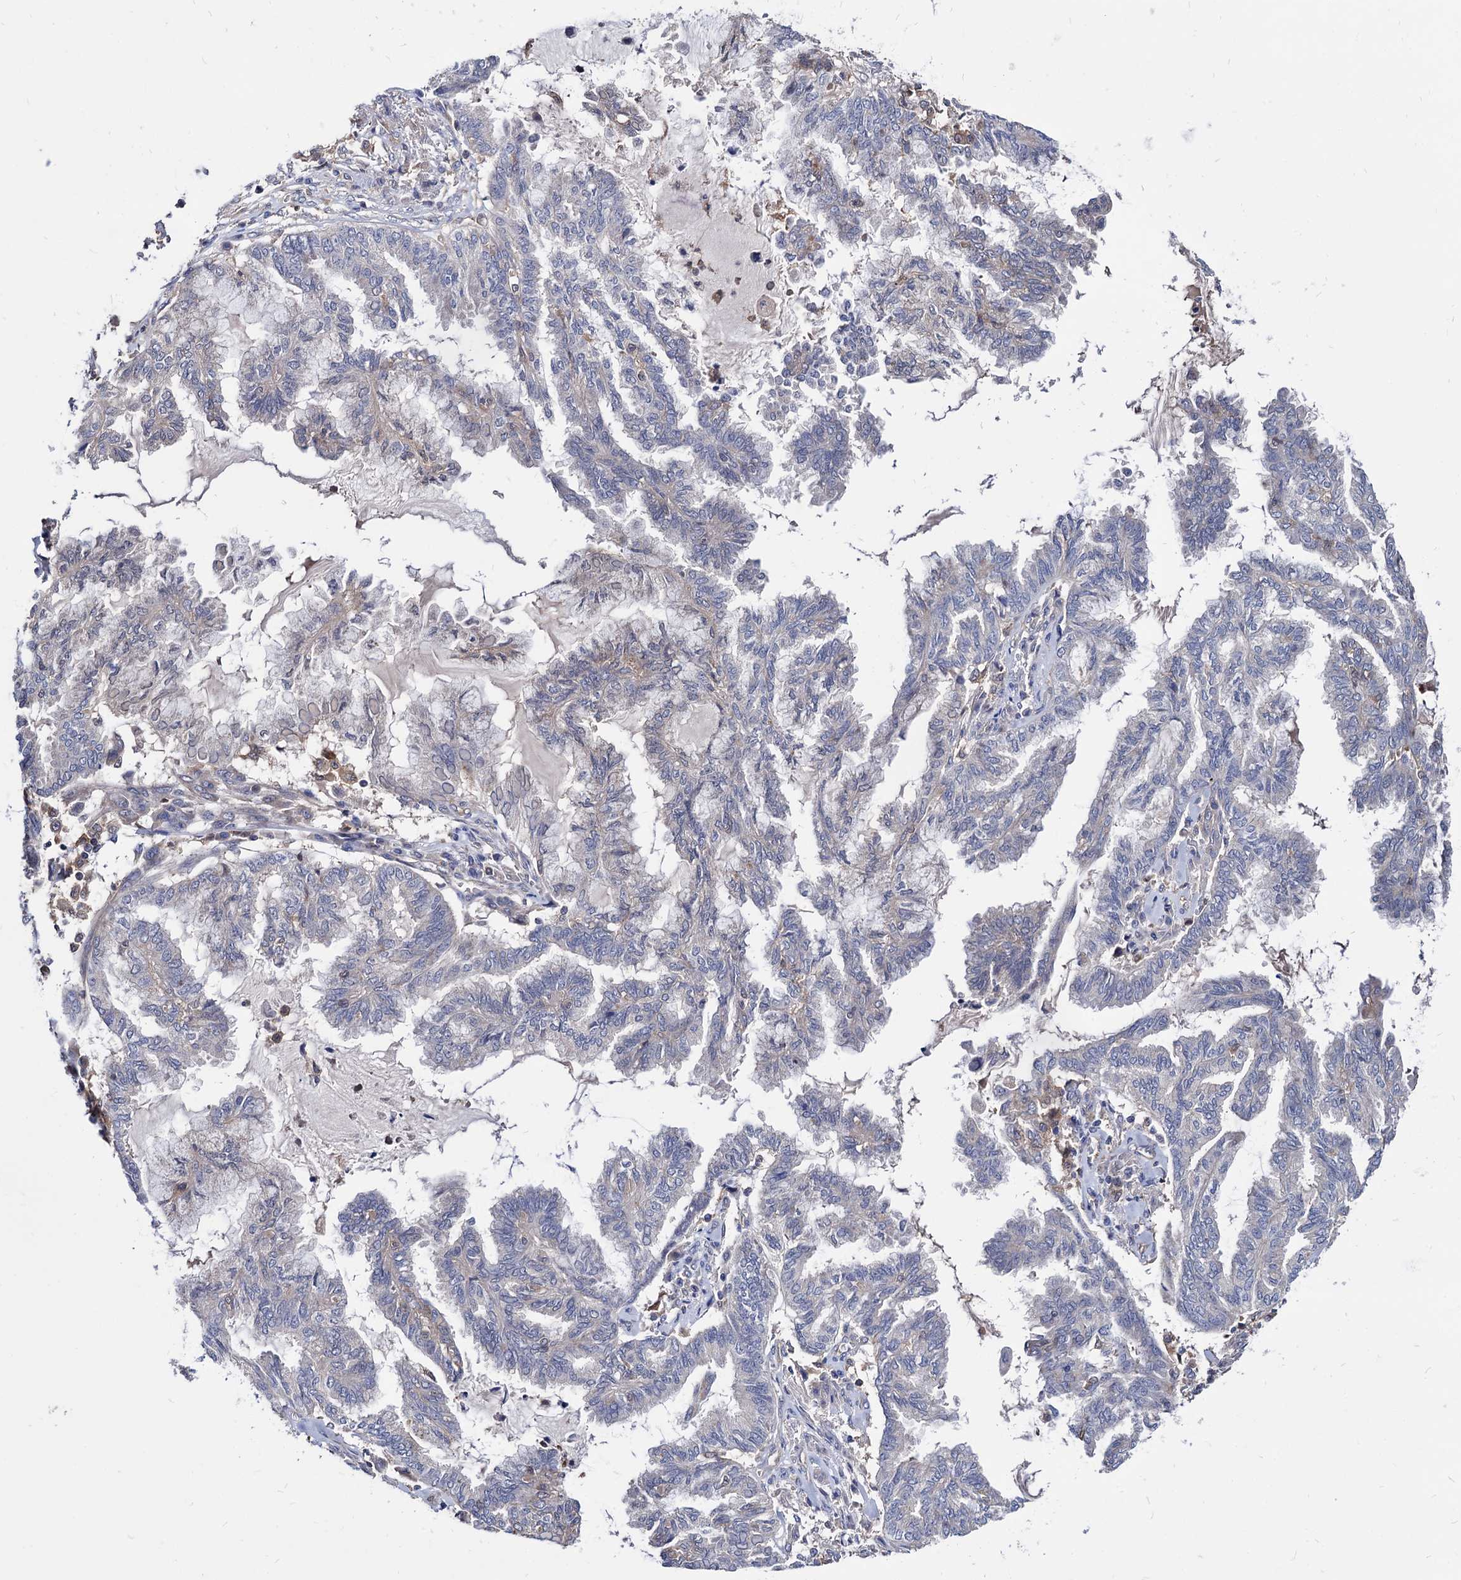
{"staining": {"intensity": "negative", "quantity": "none", "location": "none"}, "tissue": "endometrial cancer", "cell_type": "Tumor cells", "image_type": "cancer", "snomed": [{"axis": "morphology", "description": "Adenocarcinoma, NOS"}, {"axis": "topography", "description": "Endometrium"}], "caption": "The histopathology image exhibits no staining of tumor cells in endometrial cancer (adenocarcinoma).", "gene": "CPPED1", "patient": {"sex": "female", "age": 86}}